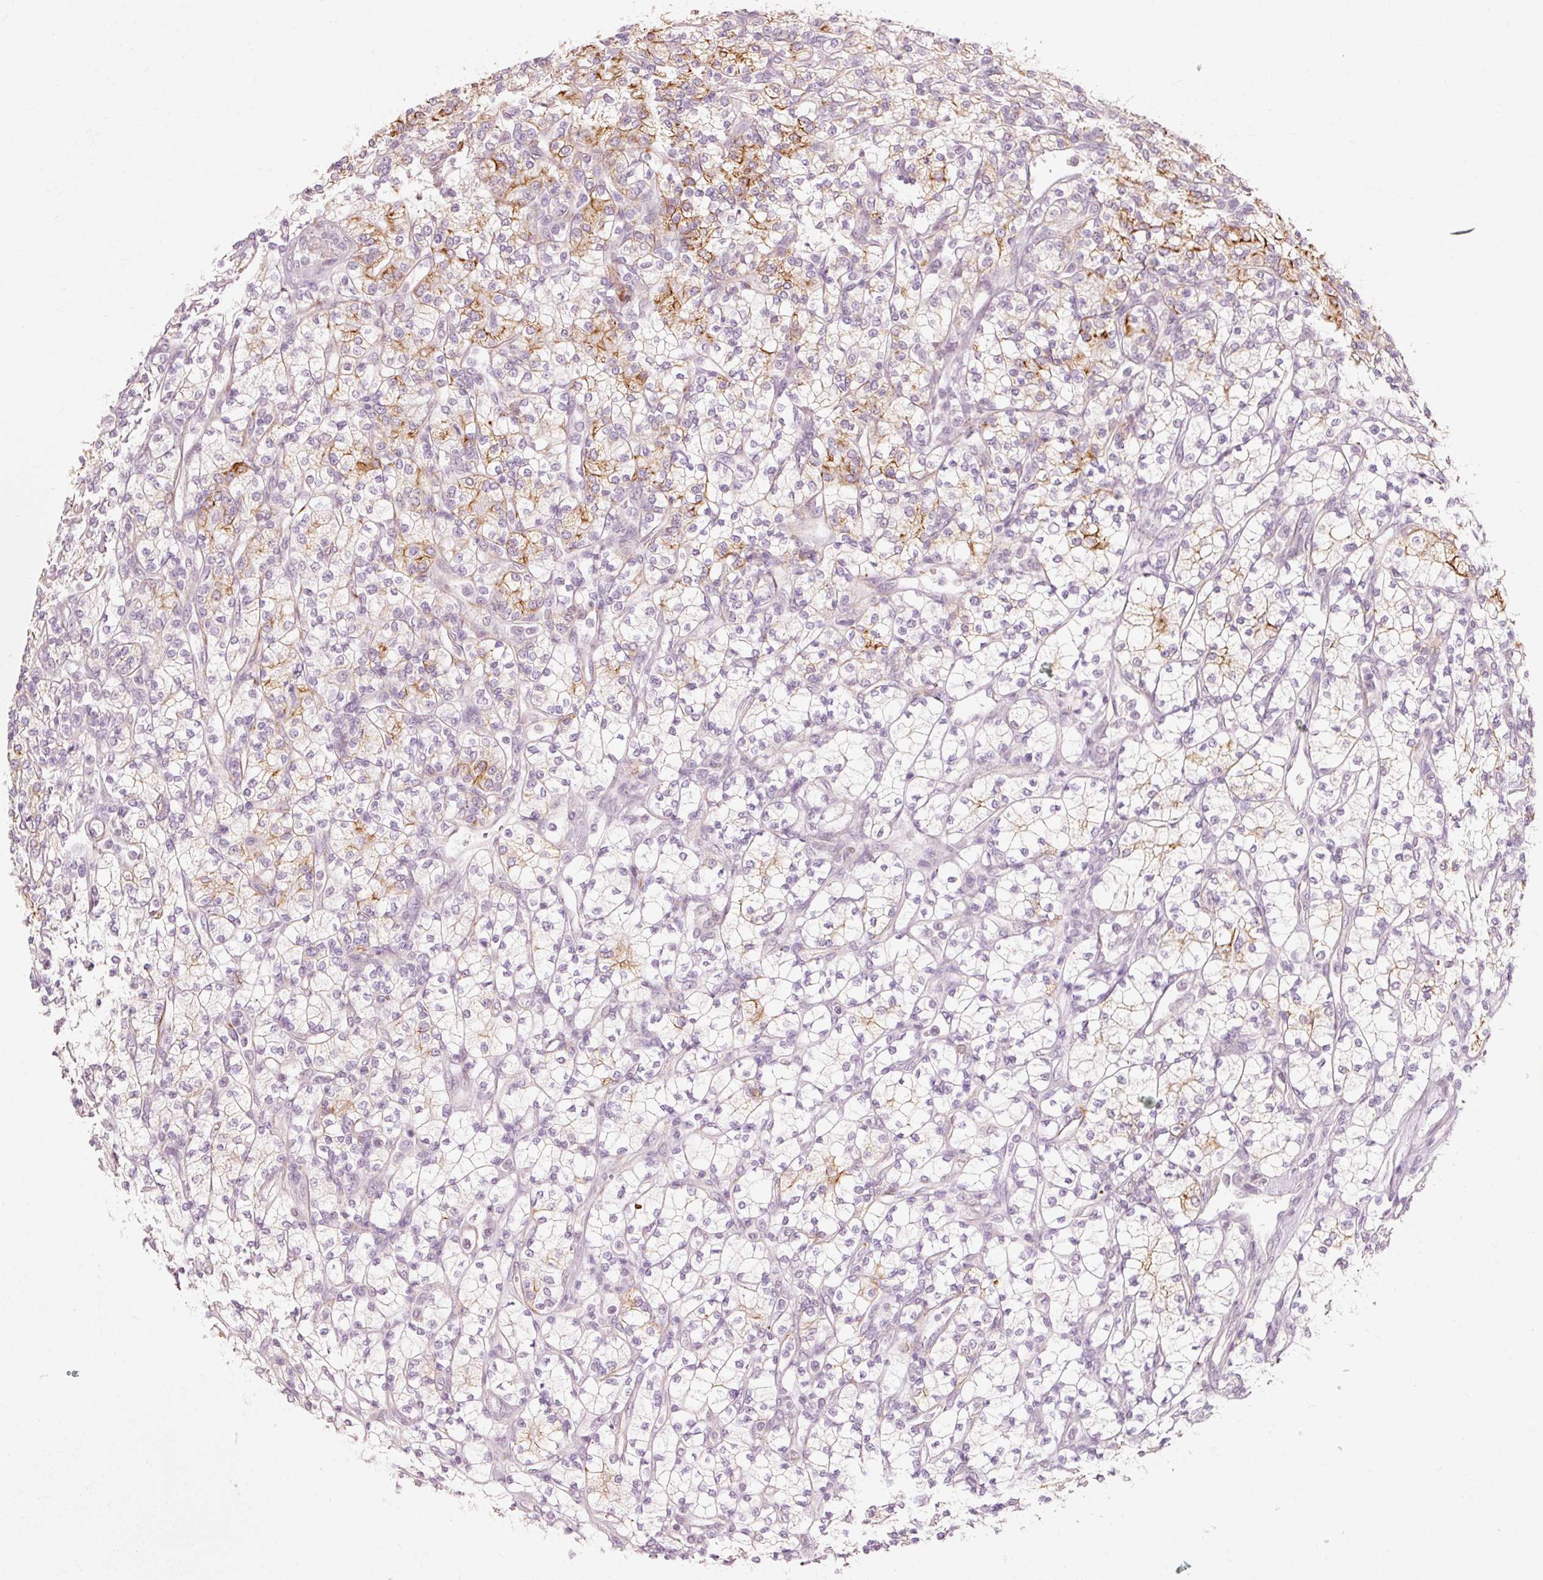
{"staining": {"intensity": "moderate", "quantity": "<25%", "location": "cytoplasmic/membranous"}, "tissue": "renal cancer", "cell_type": "Tumor cells", "image_type": "cancer", "snomed": [{"axis": "morphology", "description": "Adenocarcinoma, NOS"}, {"axis": "topography", "description": "Kidney"}], "caption": "Adenocarcinoma (renal) stained for a protein (brown) shows moderate cytoplasmic/membranous positive positivity in approximately <25% of tumor cells.", "gene": "TRIM73", "patient": {"sex": "male", "age": 77}}